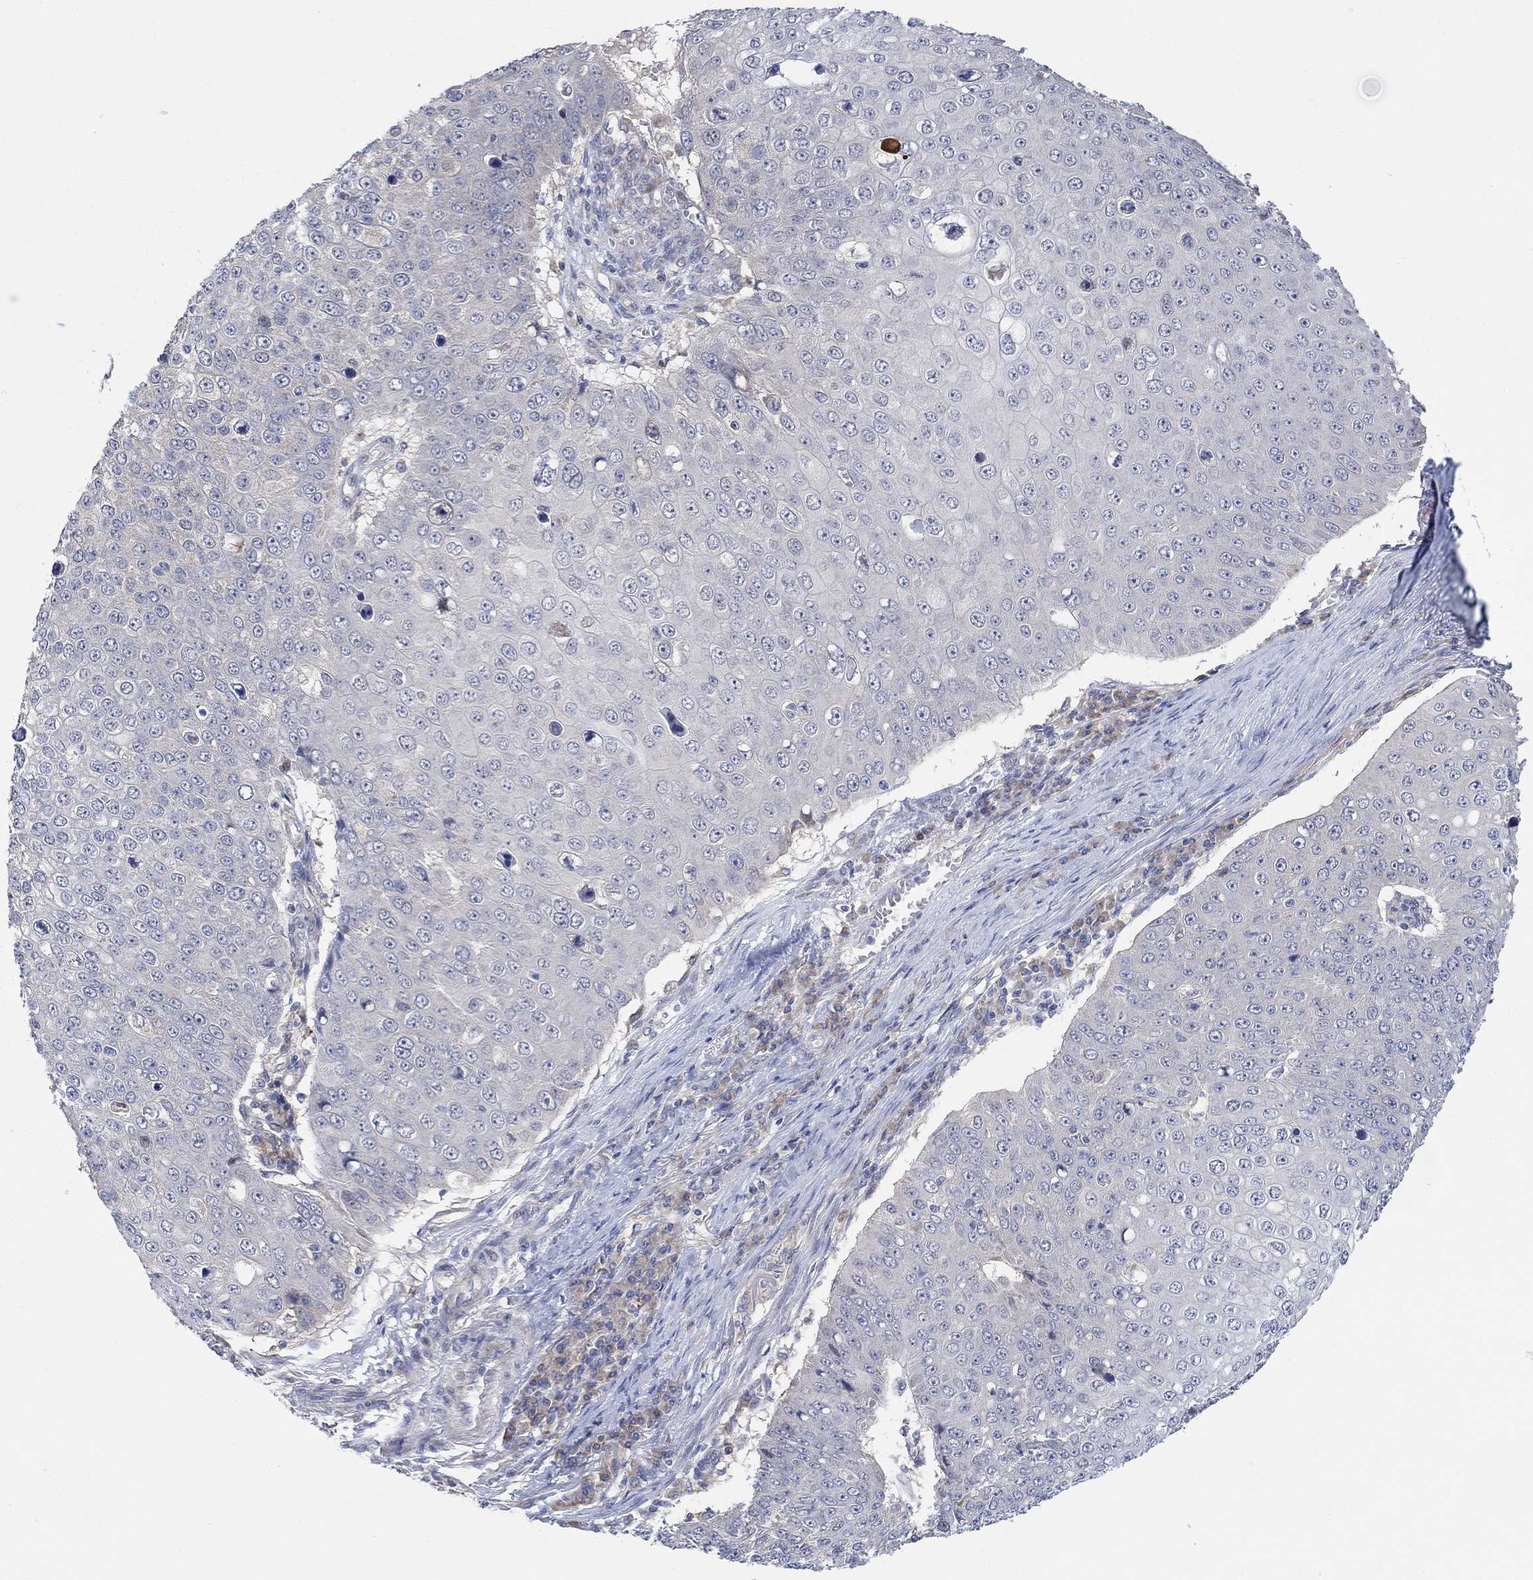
{"staining": {"intensity": "negative", "quantity": "none", "location": "none"}, "tissue": "skin cancer", "cell_type": "Tumor cells", "image_type": "cancer", "snomed": [{"axis": "morphology", "description": "Squamous cell carcinoma, NOS"}, {"axis": "topography", "description": "Skin"}], "caption": "DAB immunohistochemical staining of human squamous cell carcinoma (skin) exhibits no significant expression in tumor cells.", "gene": "CNTF", "patient": {"sex": "male", "age": 71}}